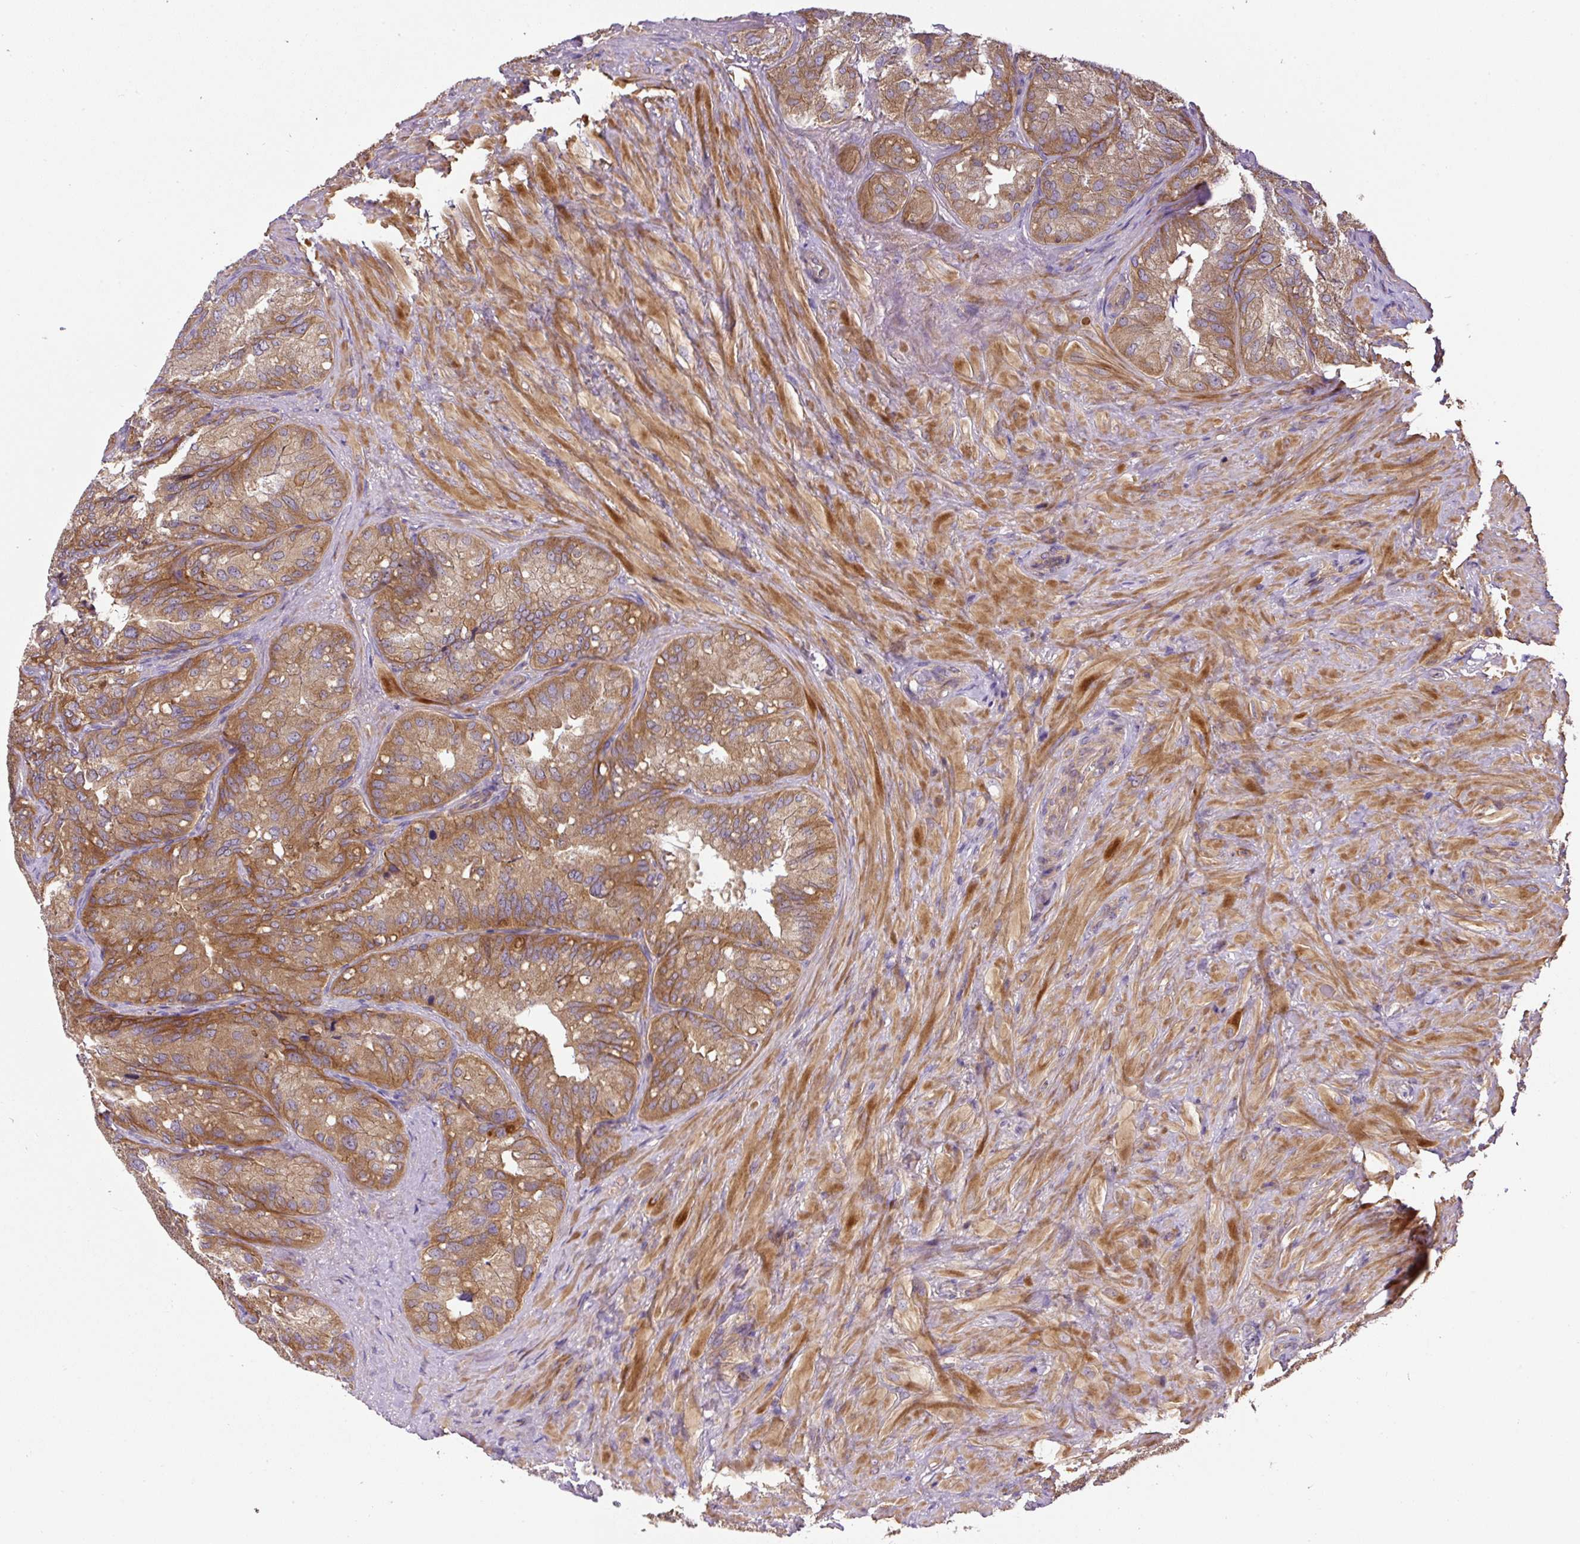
{"staining": {"intensity": "moderate", "quantity": ">75%", "location": "cytoplasmic/membranous"}, "tissue": "seminal vesicle", "cell_type": "Glandular cells", "image_type": "normal", "snomed": [{"axis": "morphology", "description": "Normal tissue, NOS"}, {"axis": "topography", "description": "Seminal veicle"}], "caption": "Seminal vesicle stained for a protein (brown) demonstrates moderate cytoplasmic/membranous positive staining in about >75% of glandular cells.", "gene": "CCDC28A", "patient": {"sex": "male", "age": 69}}